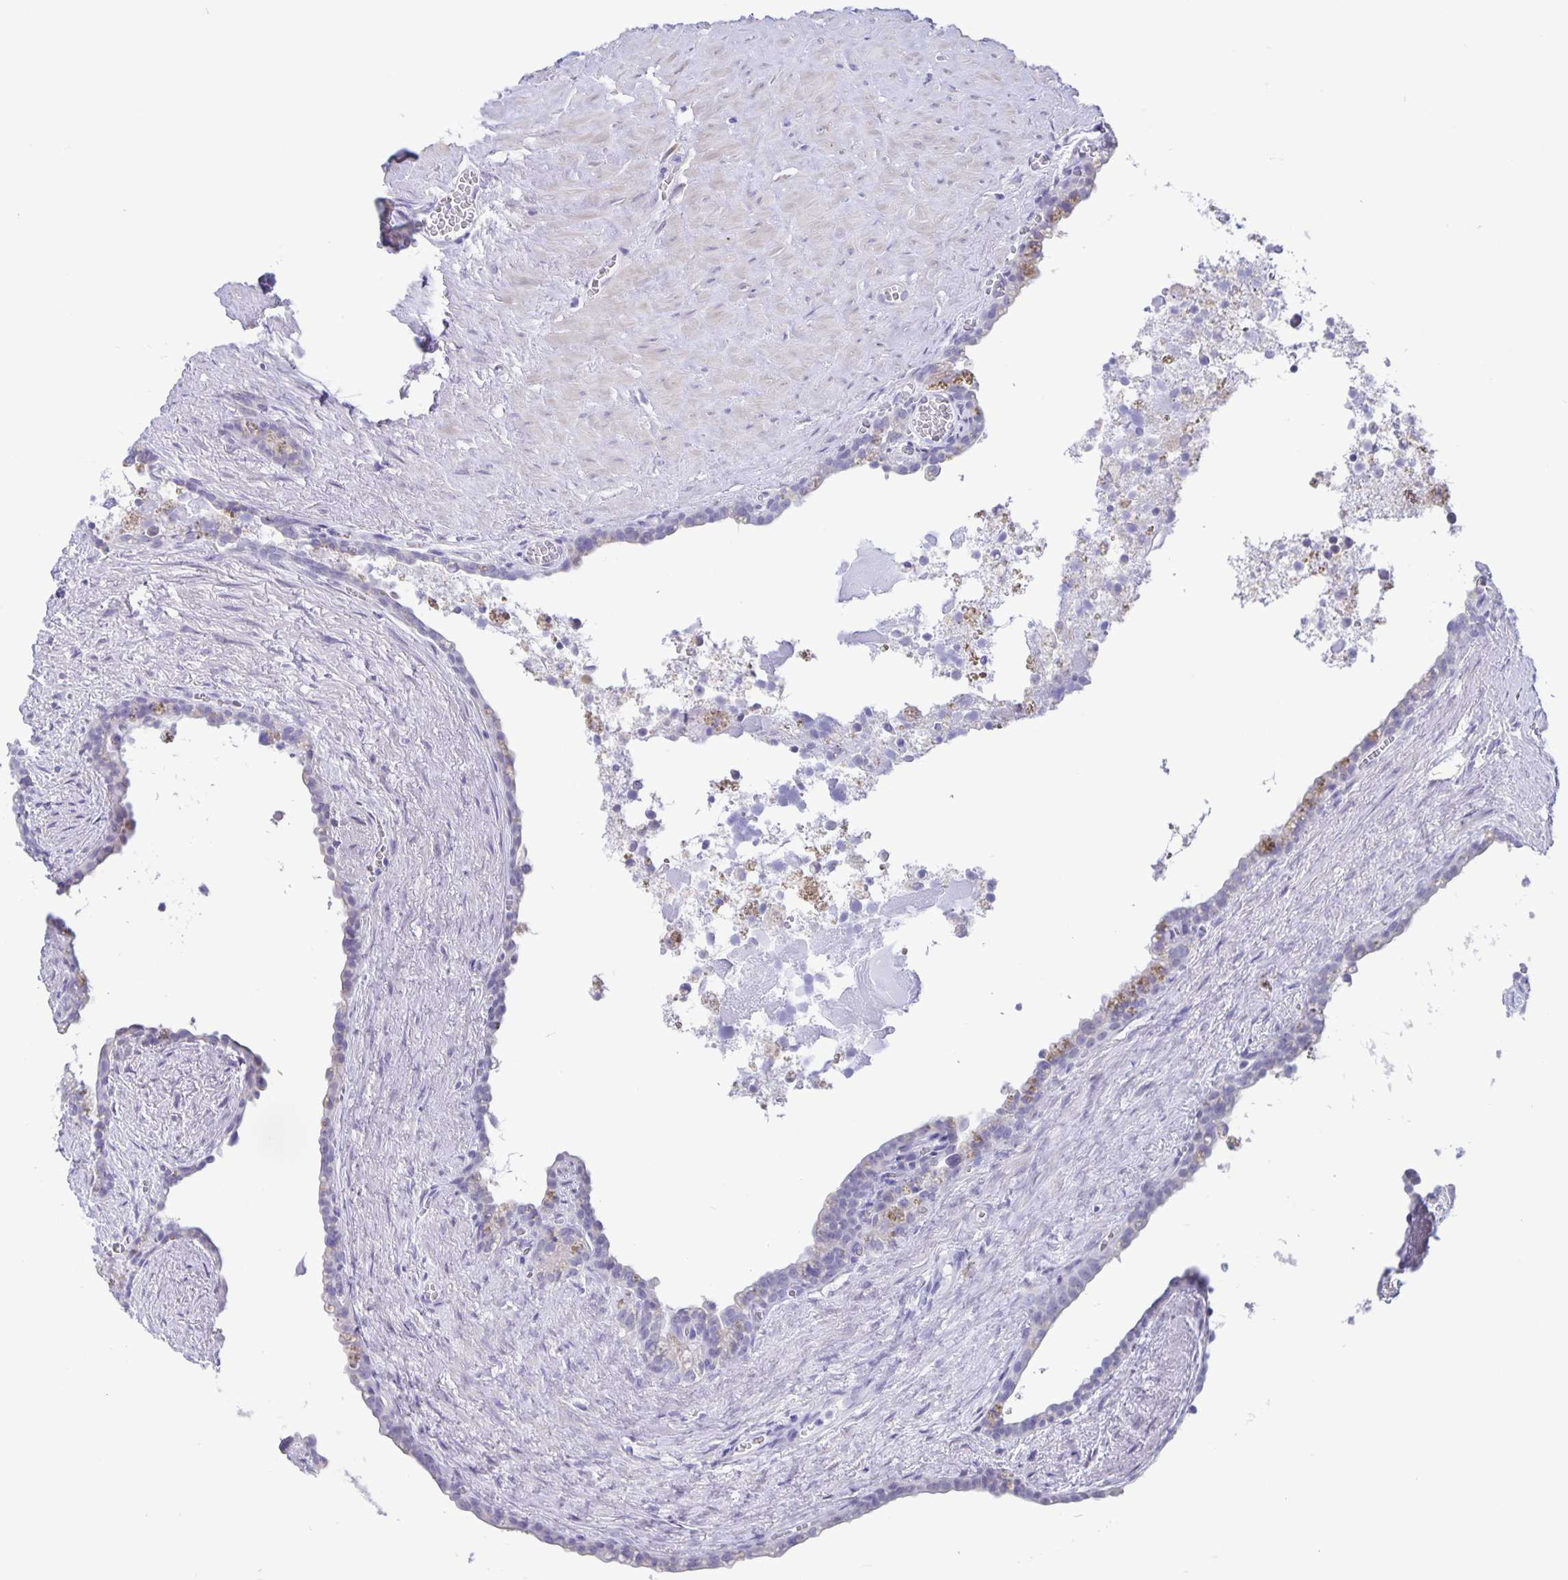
{"staining": {"intensity": "negative", "quantity": "none", "location": "none"}, "tissue": "seminal vesicle", "cell_type": "Glandular cells", "image_type": "normal", "snomed": [{"axis": "morphology", "description": "Normal tissue, NOS"}, {"axis": "topography", "description": "Seminal veicle"}], "caption": "The photomicrograph displays no staining of glandular cells in benign seminal vesicle. (Stains: DAB immunohistochemistry (IHC) with hematoxylin counter stain, Microscopy: brightfield microscopy at high magnification).", "gene": "ERMN", "patient": {"sex": "male", "age": 76}}